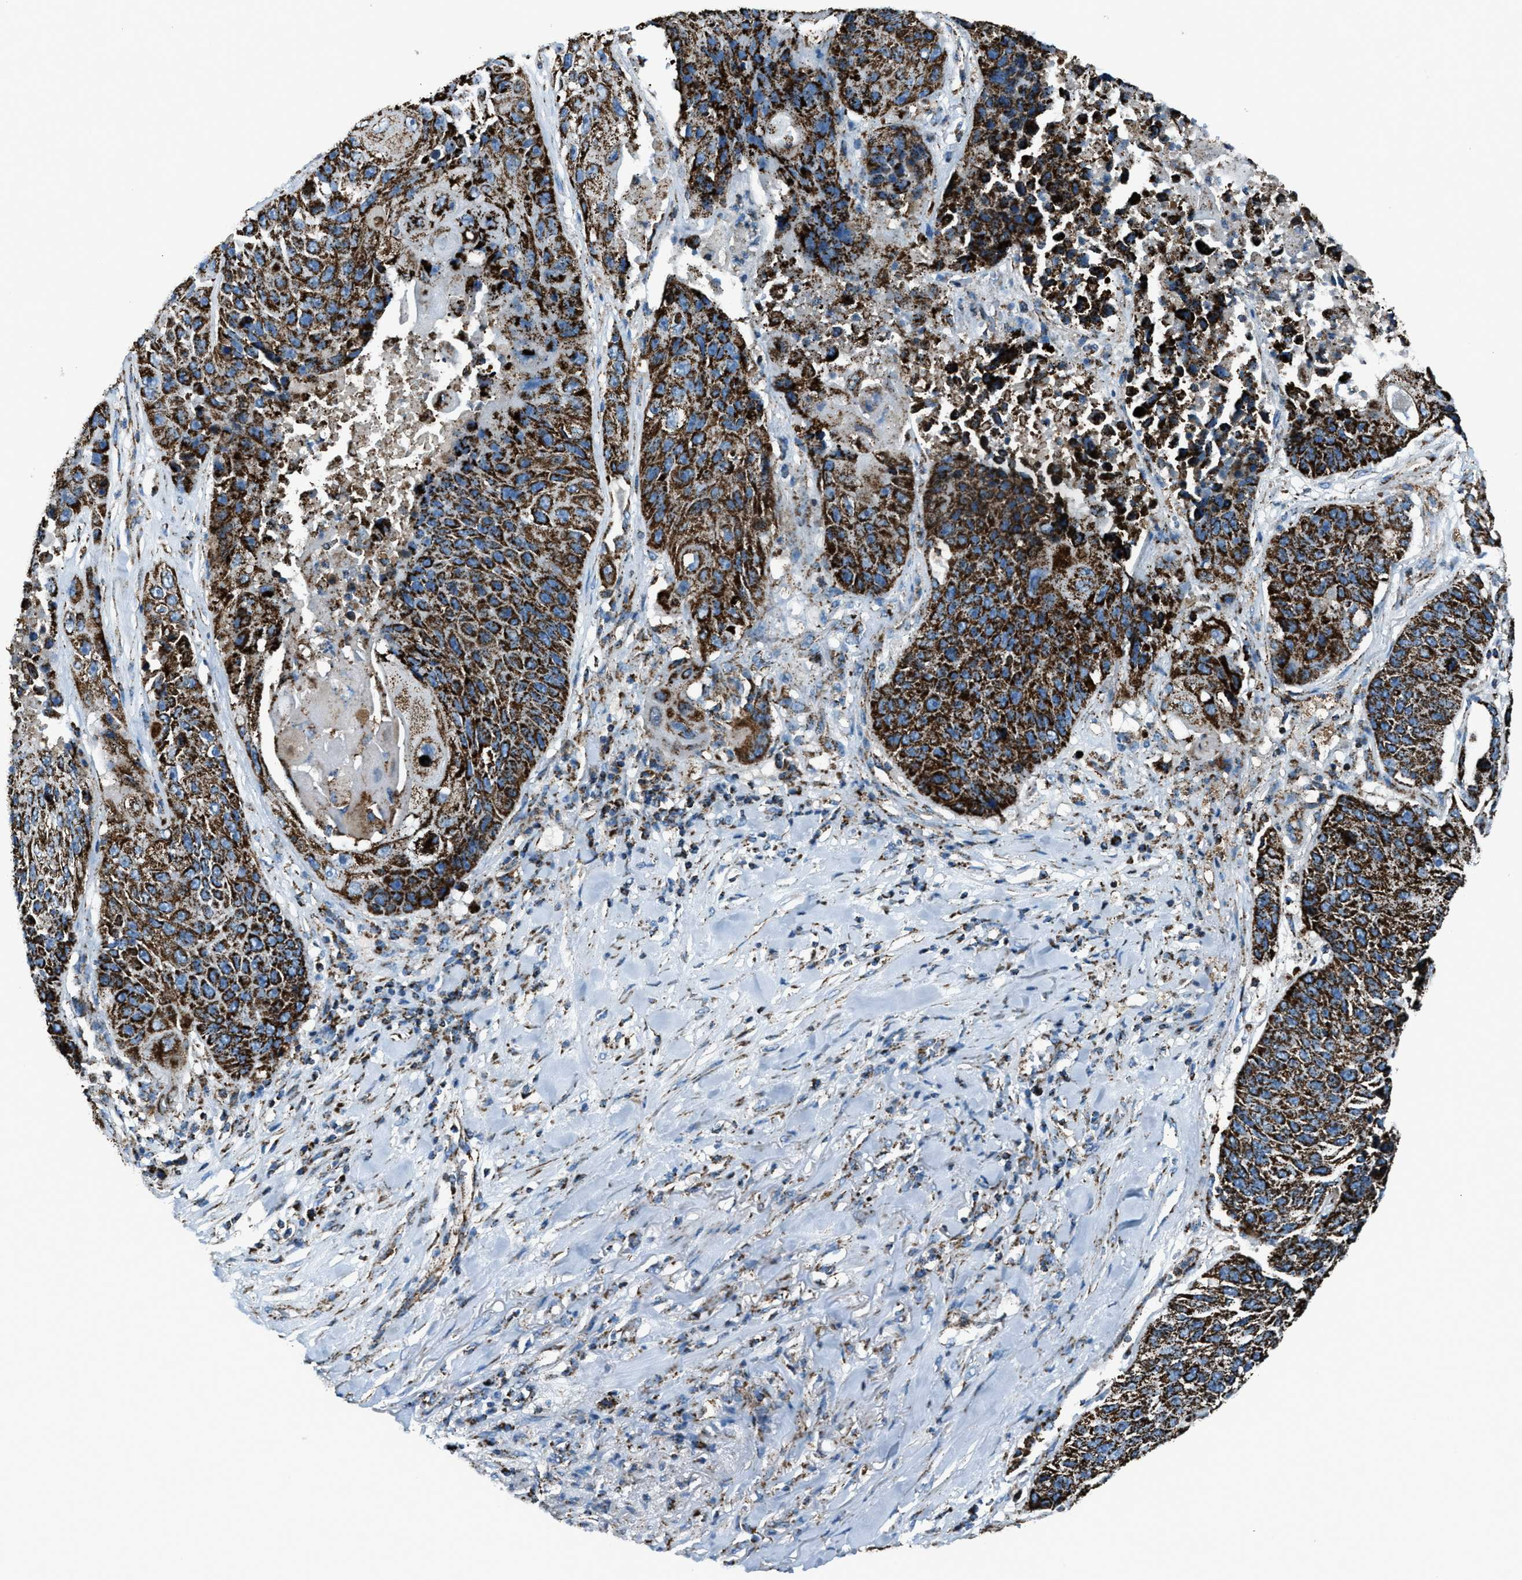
{"staining": {"intensity": "strong", "quantity": ">75%", "location": "cytoplasmic/membranous"}, "tissue": "lung cancer", "cell_type": "Tumor cells", "image_type": "cancer", "snomed": [{"axis": "morphology", "description": "Squamous cell carcinoma, NOS"}, {"axis": "topography", "description": "Lung"}], "caption": "Immunohistochemical staining of squamous cell carcinoma (lung) shows high levels of strong cytoplasmic/membranous positivity in about >75% of tumor cells.", "gene": "MDH2", "patient": {"sex": "male", "age": 61}}